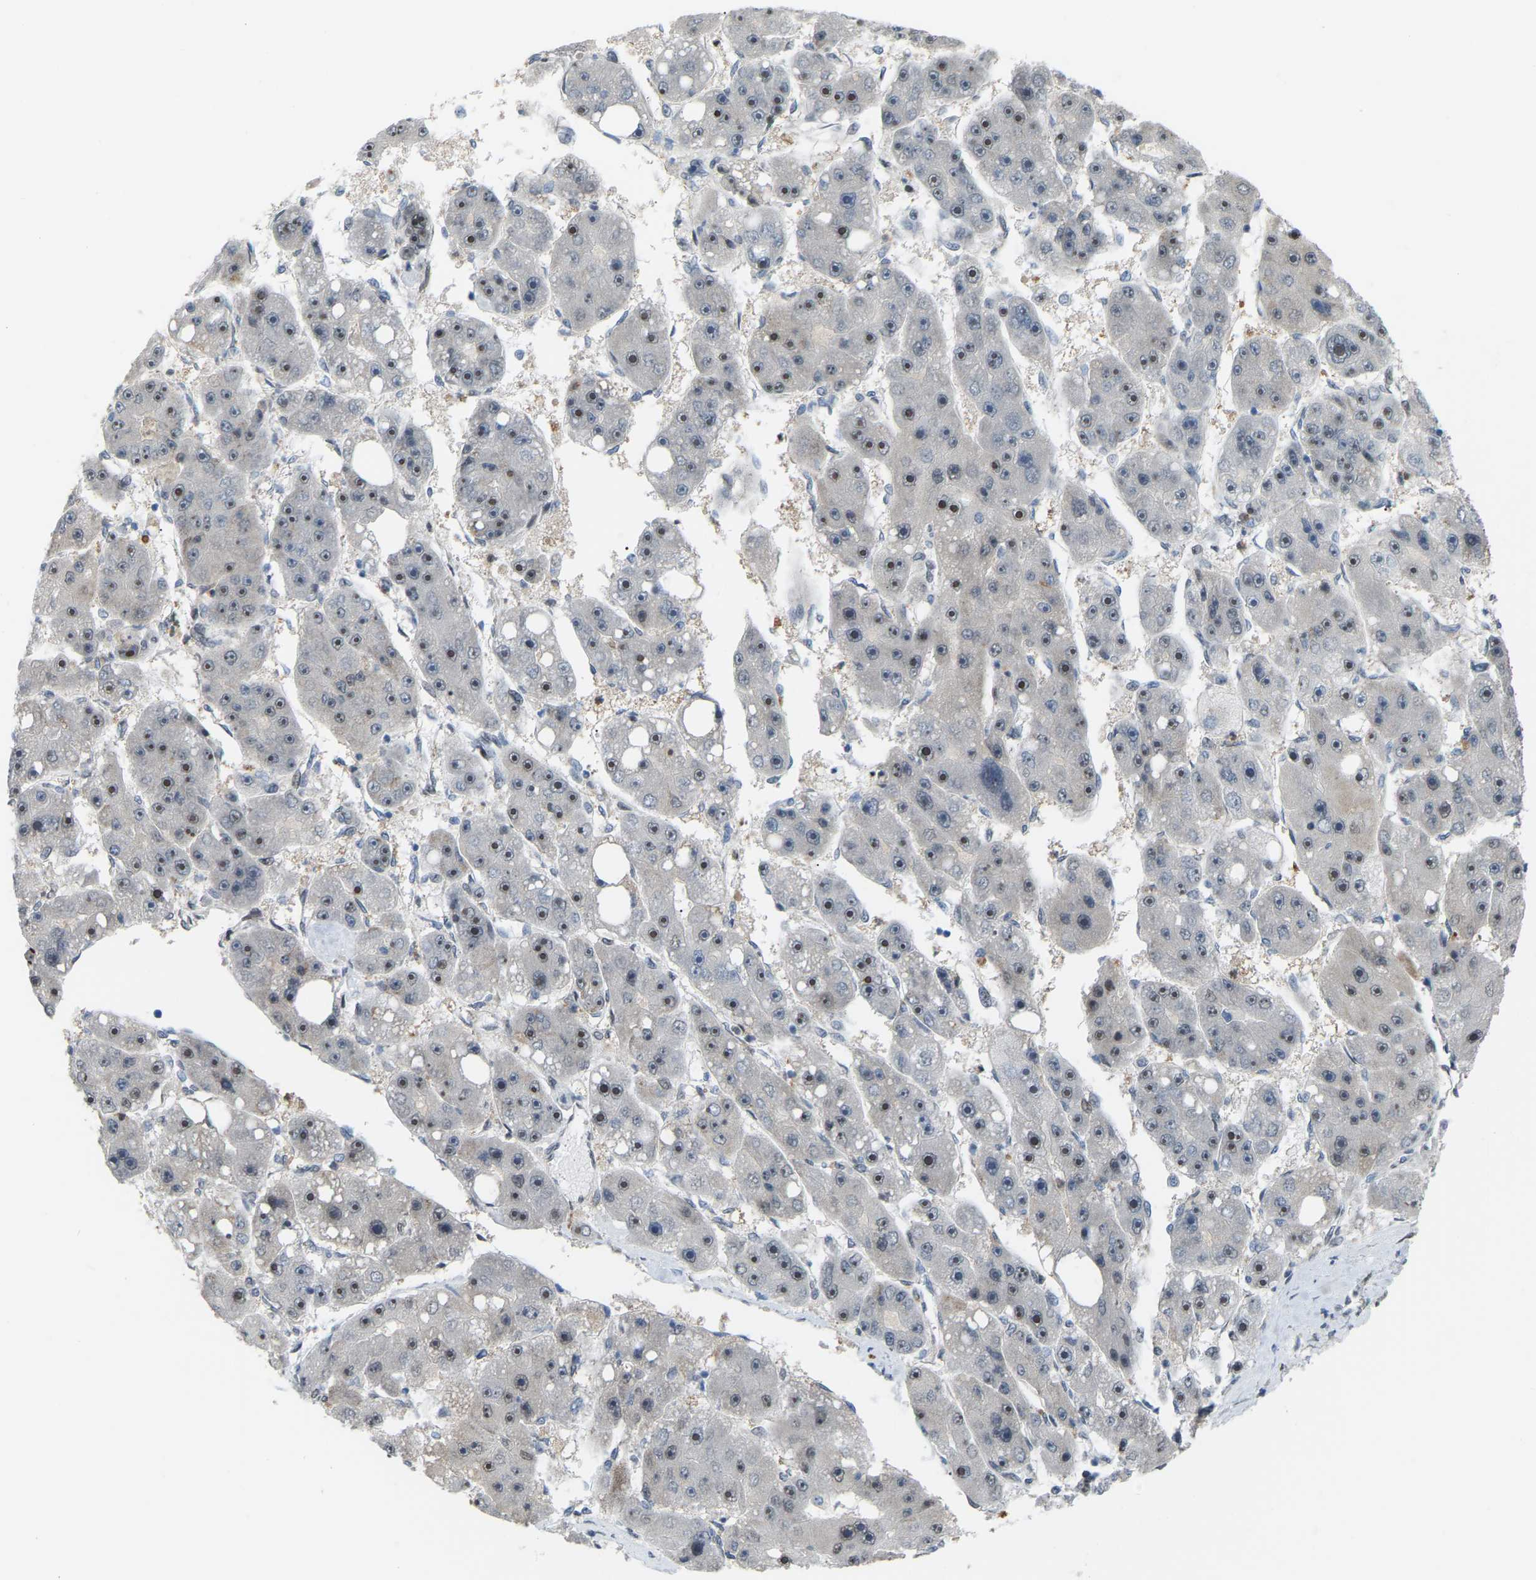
{"staining": {"intensity": "moderate", "quantity": "25%-75%", "location": "nuclear"}, "tissue": "liver cancer", "cell_type": "Tumor cells", "image_type": "cancer", "snomed": [{"axis": "morphology", "description": "Carcinoma, Hepatocellular, NOS"}, {"axis": "topography", "description": "Liver"}], "caption": "Immunohistochemistry (IHC) image of human liver cancer (hepatocellular carcinoma) stained for a protein (brown), which exhibits medium levels of moderate nuclear positivity in about 25%-75% of tumor cells.", "gene": "CROT", "patient": {"sex": "female", "age": 61}}